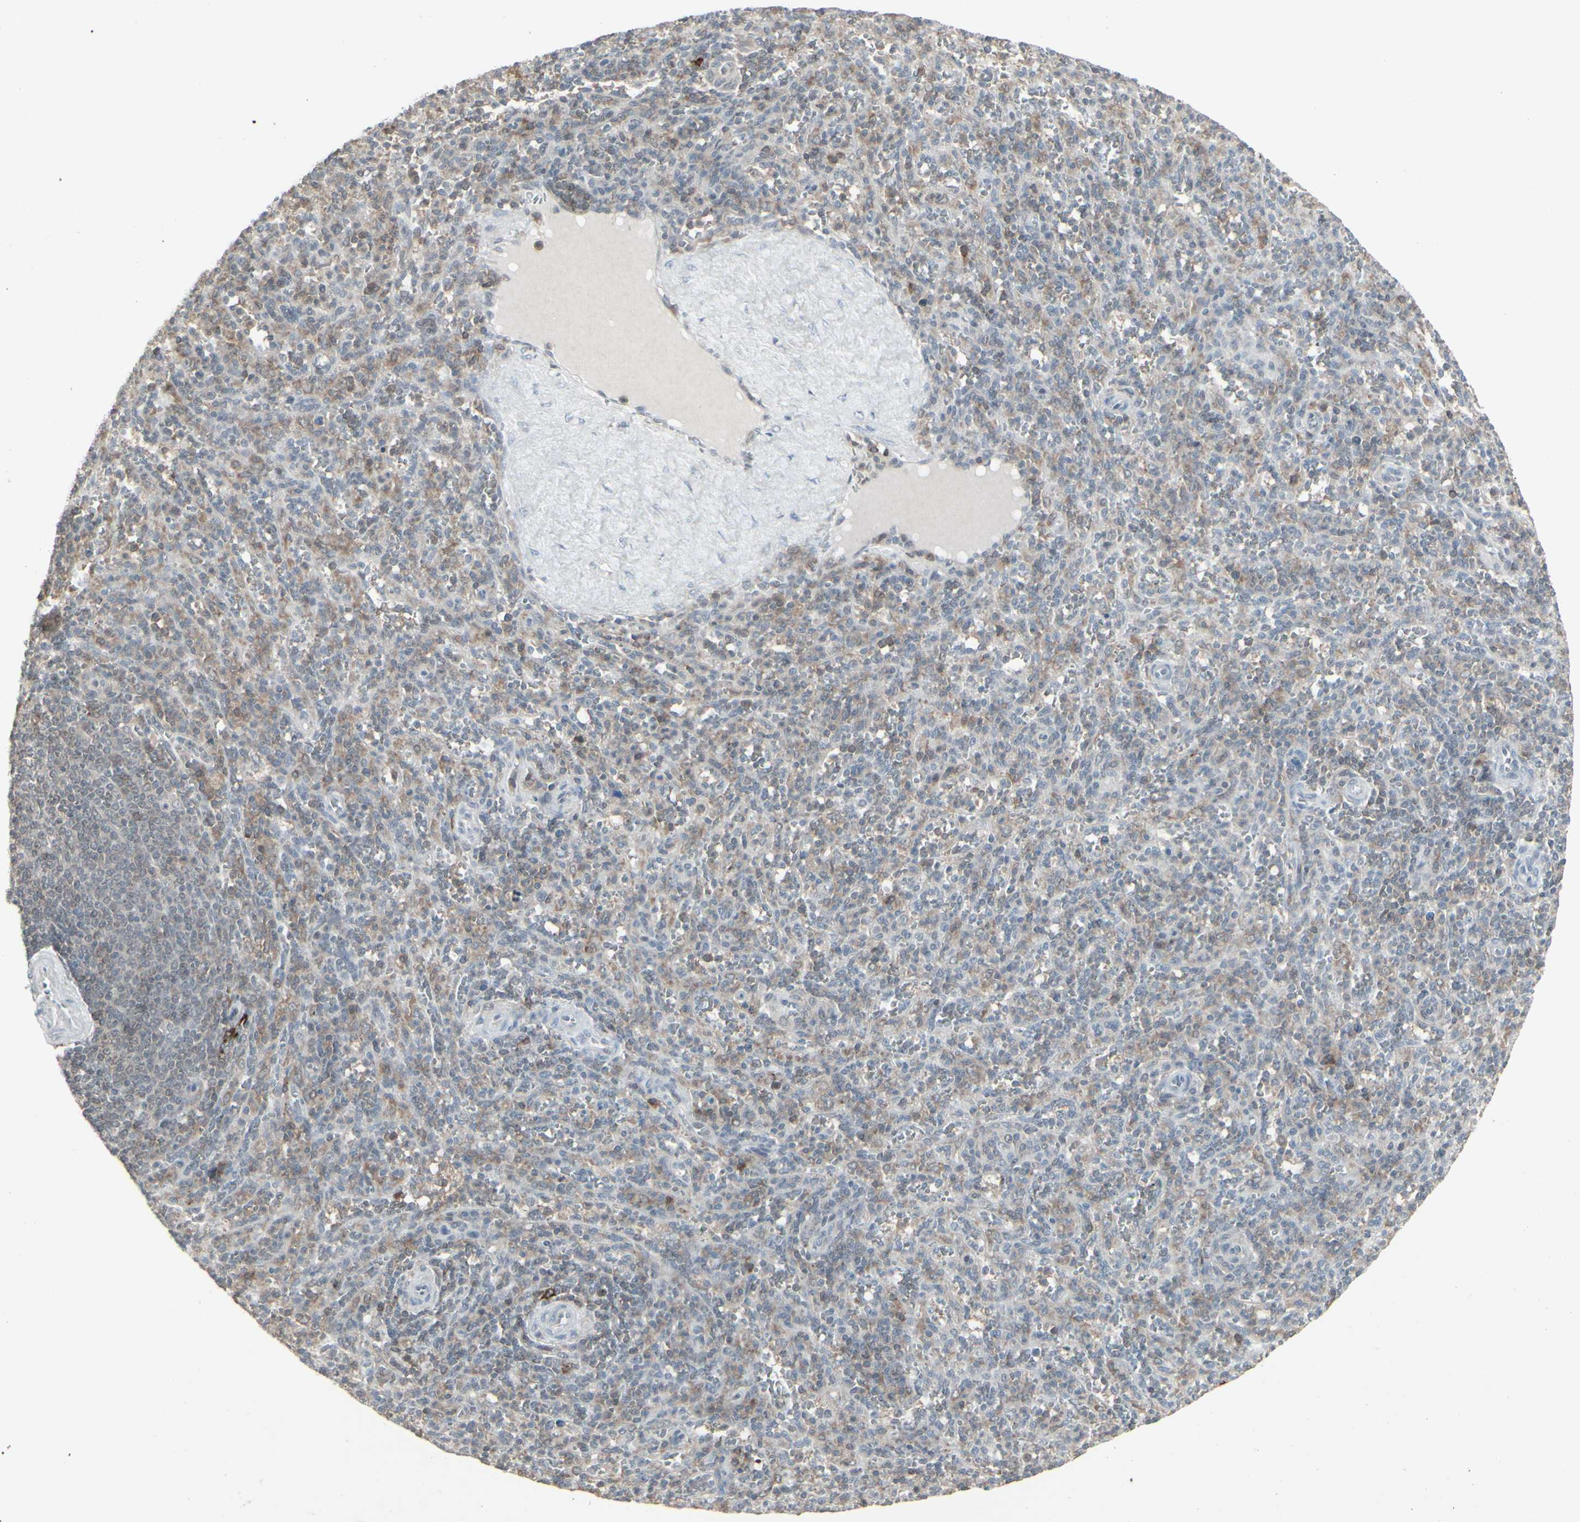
{"staining": {"intensity": "moderate", "quantity": "25%-75%", "location": "cytoplasmic/membranous"}, "tissue": "spleen", "cell_type": "Cells in red pulp", "image_type": "normal", "snomed": [{"axis": "morphology", "description": "Normal tissue, NOS"}, {"axis": "topography", "description": "Spleen"}], "caption": "Protein staining displays moderate cytoplasmic/membranous staining in approximately 25%-75% of cells in red pulp in normal spleen. The protein is shown in brown color, while the nuclei are stained blue.", "gene": "SAMSN1", "patient": {"sex": "male", "age": 36}}